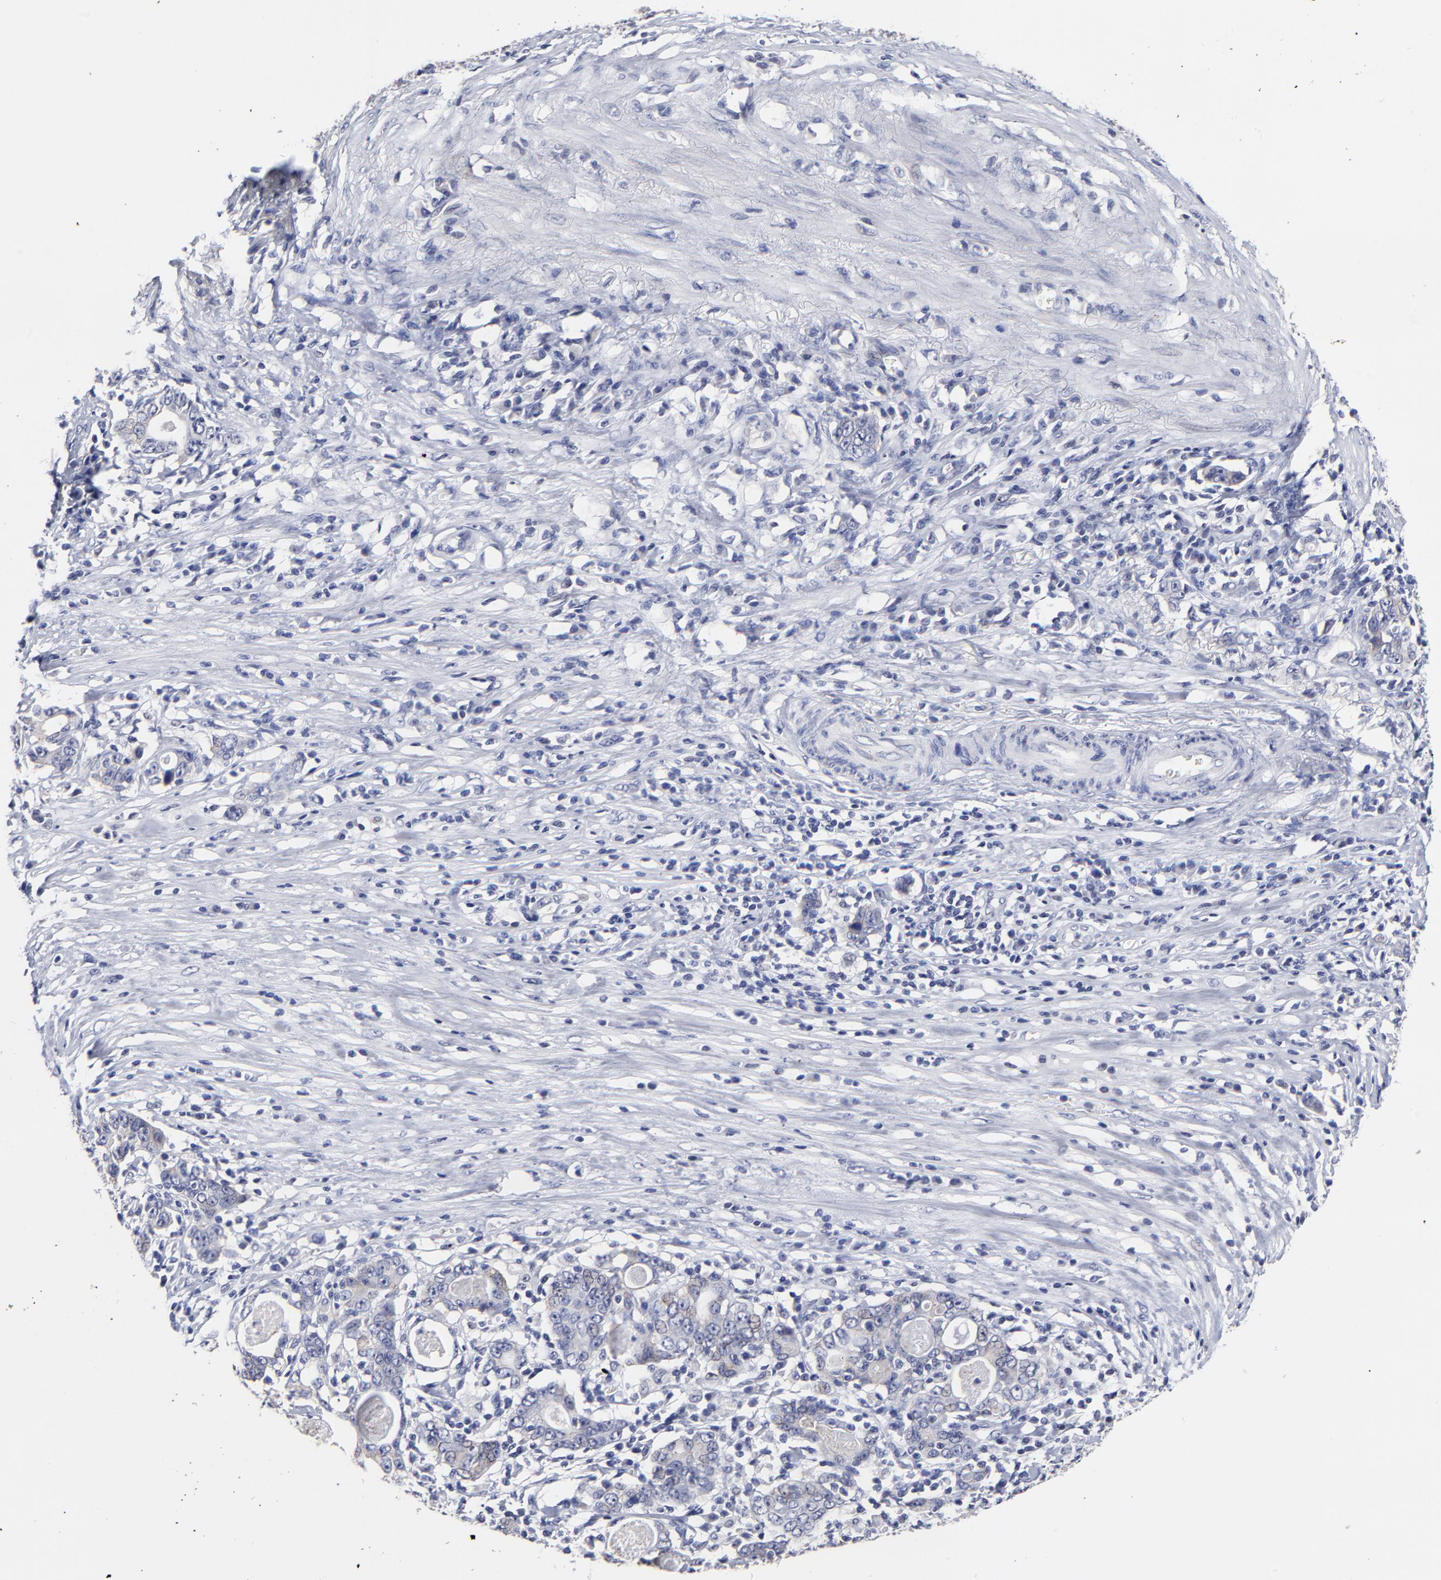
{"staining": {"intensity": "negative", "quantity": "none", "location": "none"}, "tissue": "stomach cancer", "cell_type": "Tumor cells", "image_type": "cancer", "snomed": [{"axis": "morphology", "description": "Adenocarcinoma, NOS"}, {"axis": "topography", "description": "Stomach, lower"}], "caption": "The histopathology image shows no significant expression in tumor cells of stomach cancer.", "gene": "CXADR", "patient": {"sex": "female", "age": 72}}